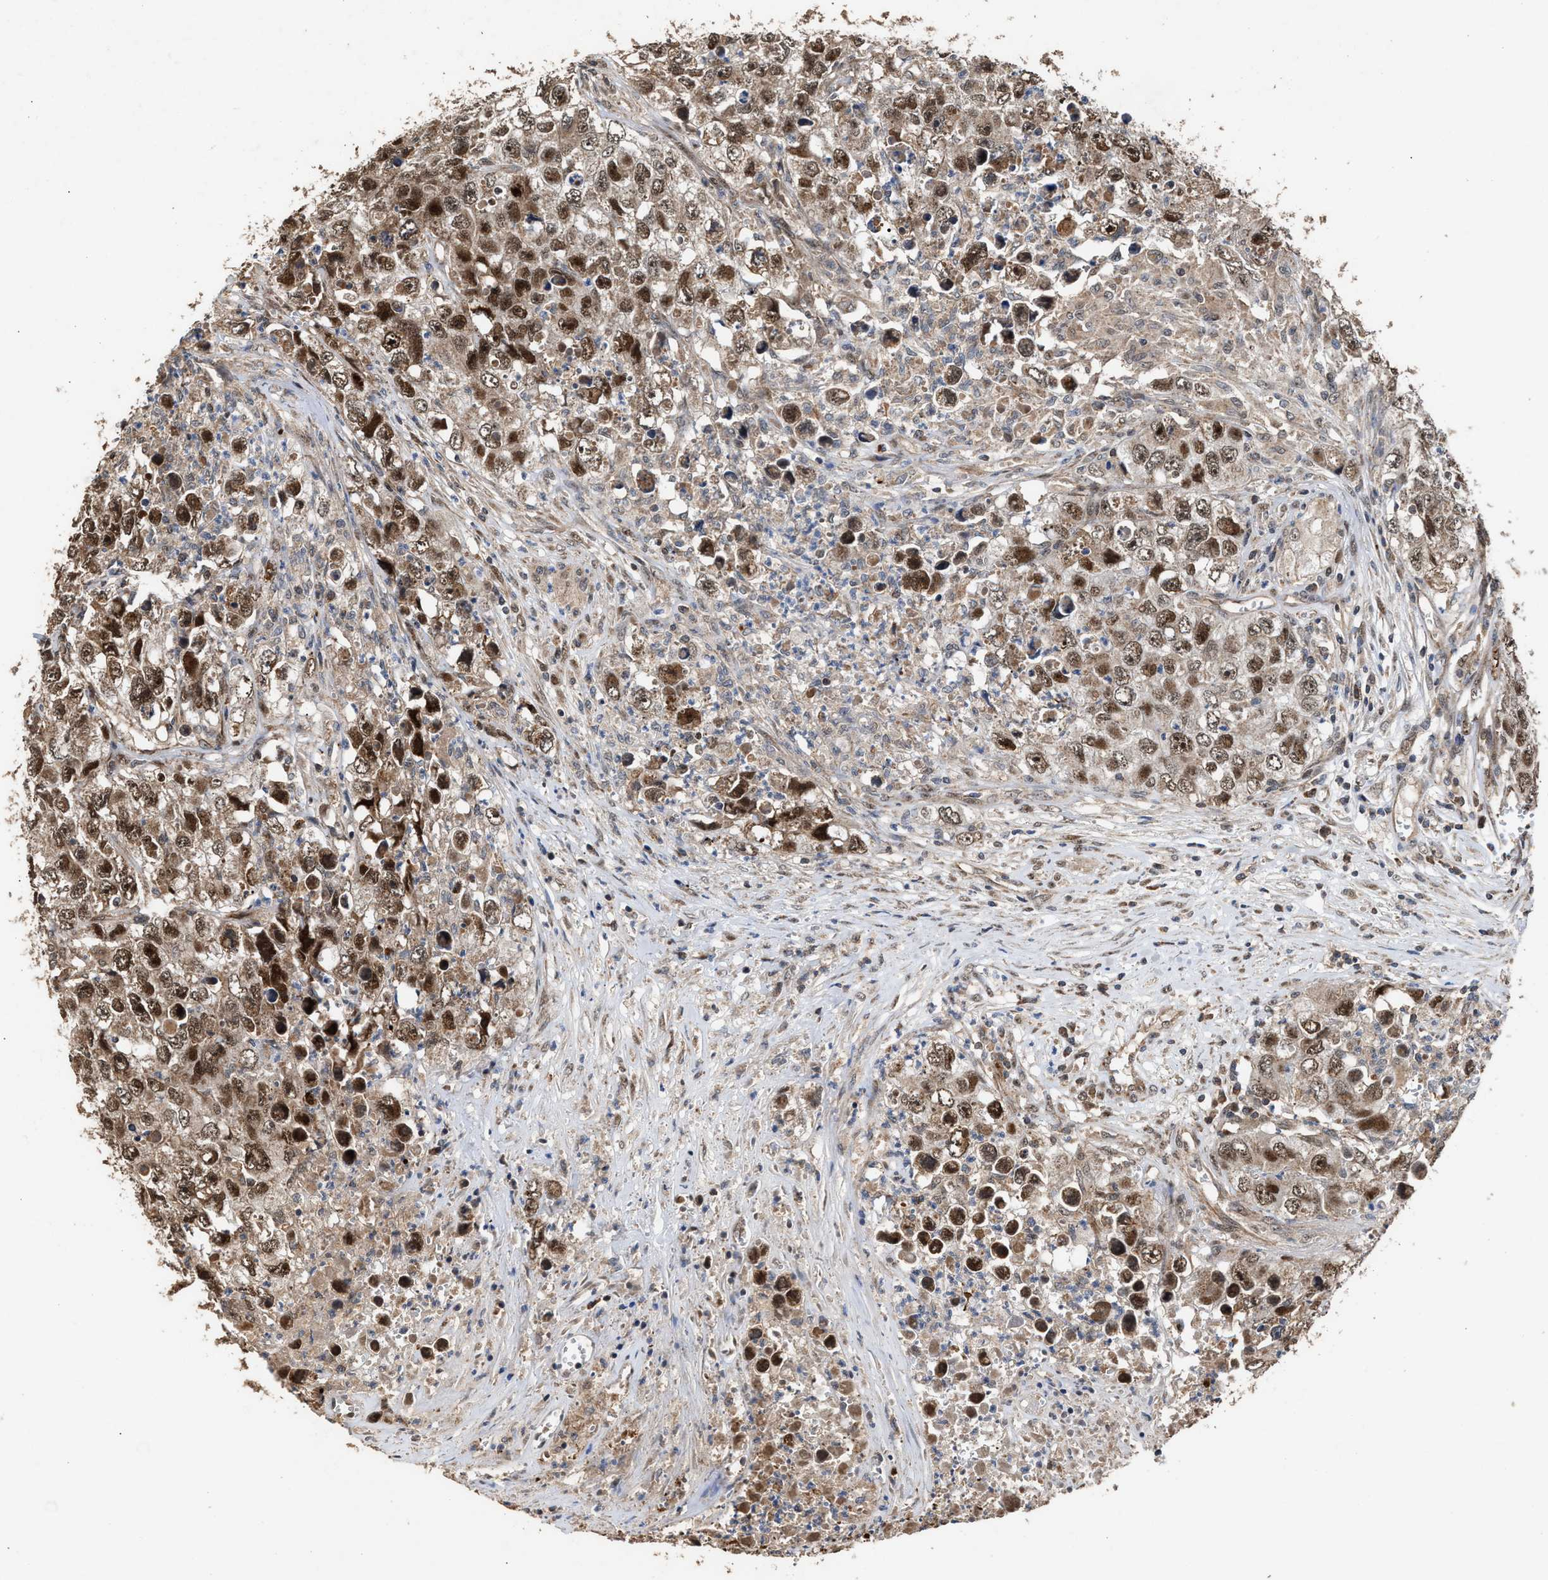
{"staining": {"intensity": "moderate", "quantity": ">75%", "location": "cytoplasmic/membranous,nuclear"}, "tissue": "testis cancer", "cell_type": "Tumor cells", "image_type": "cancer", "snomed": [{"axis": "morphology", "description": "Seminoma, NOS"}, {"axis": "morphology", "description": "Carcinoma, Embryonal, NOS"}, {"axis": "topography", "description": "Testis"}], "caption": "Protein analysis of testis embryonal carcinoma tissue displays moderate cytoplasmic/membranous and nuclear expression in approximately >75% of tumor cells.", "gene": "ZNHIT6", "patient": {"sex": "male", "age": 43}}